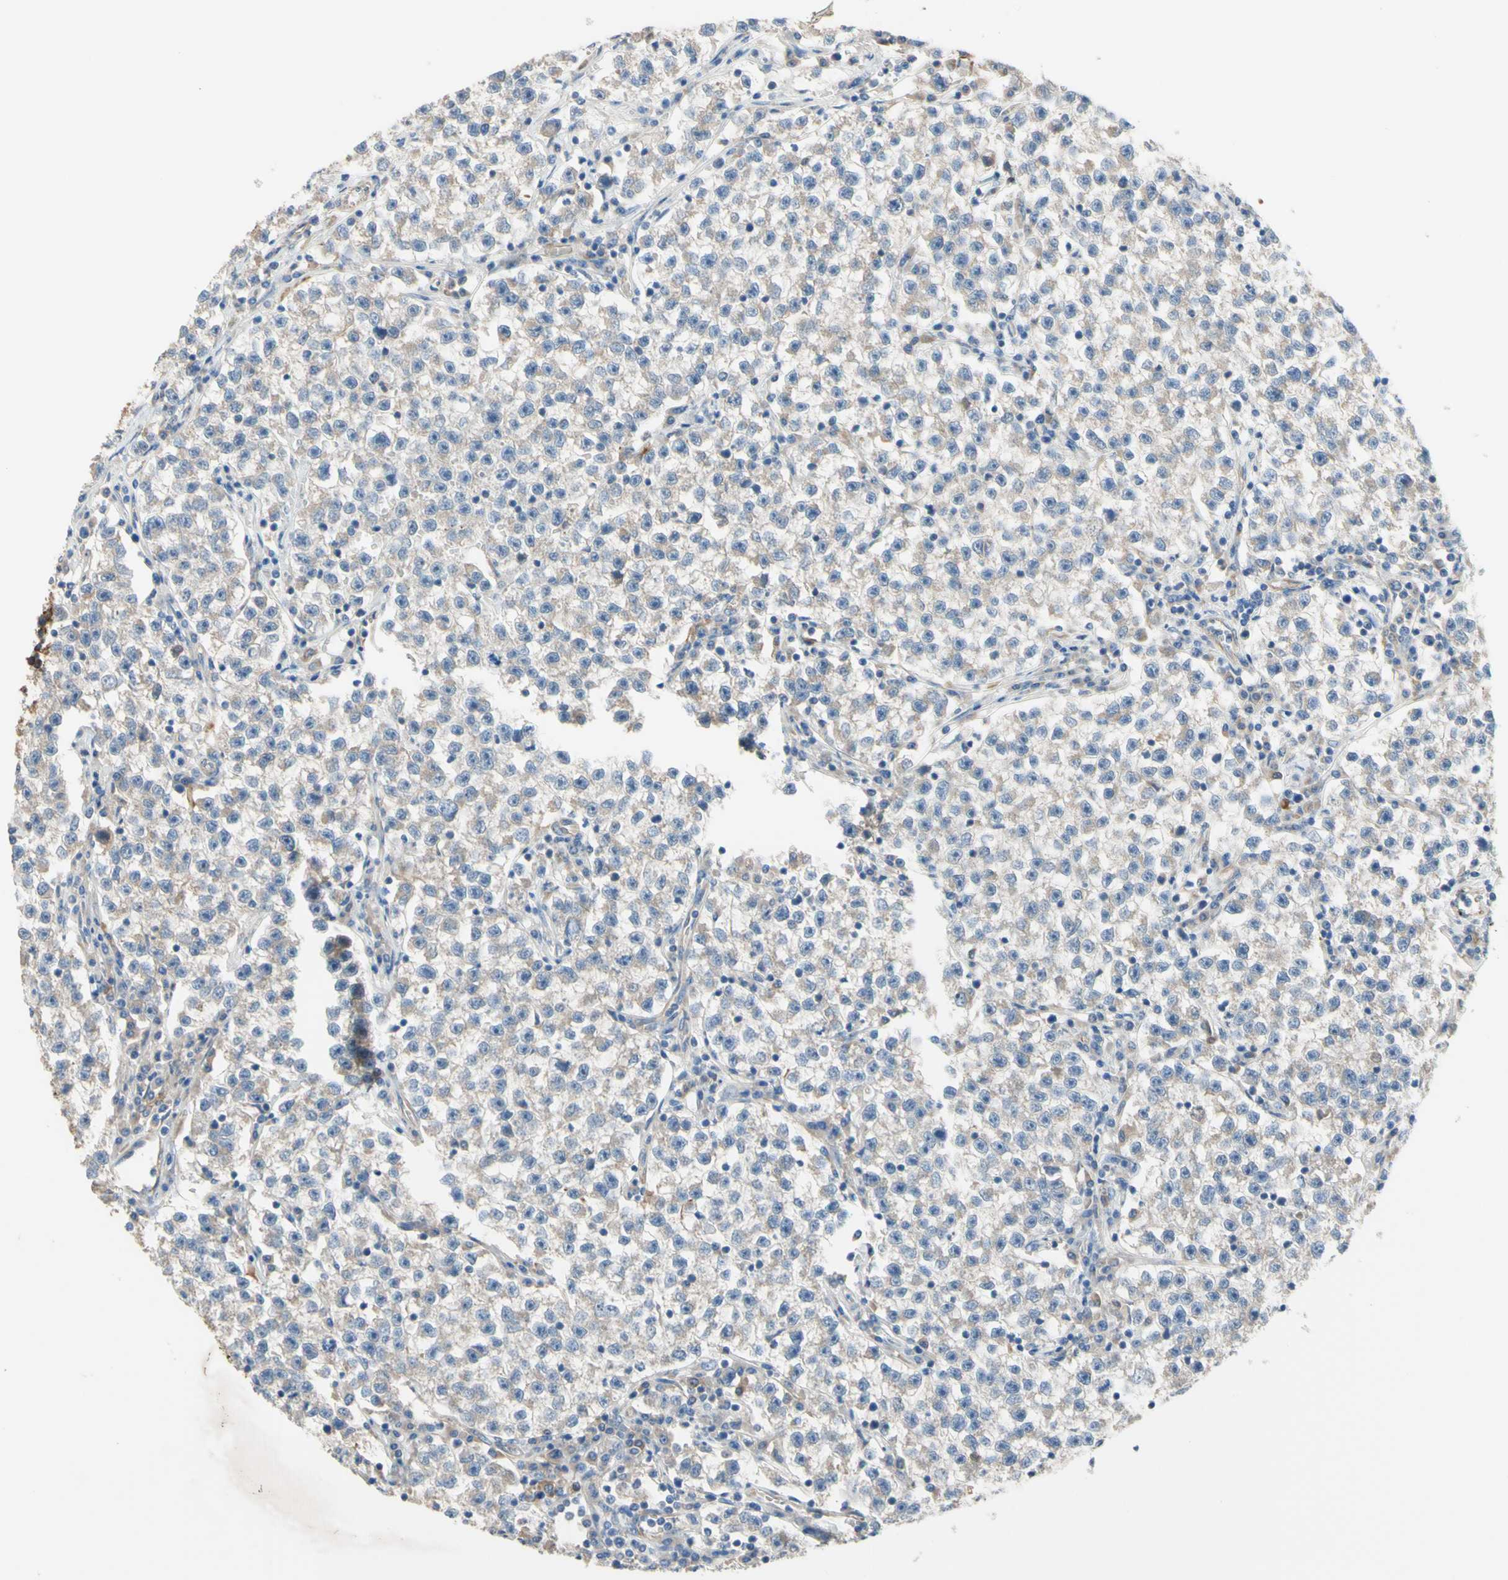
{"staining": {"intensity": "negative", "quantity": "none", "location": "none"}, "tissue": "testis cancer", "cell_type": "Tumor cells", "image_type": "cancer", "snomed": [{"axis": "morphology", "description": "Seminoma, NOS"}, {"axis": "topography", "description": "Testis"}], "caption": "Immunohistochemistry image of human testis seminoma stained for a protein (brown), which demonstrates no staining in tumor cells.", "gene": "TRAF2", "patient": {"sex": "male", "age": 22}}